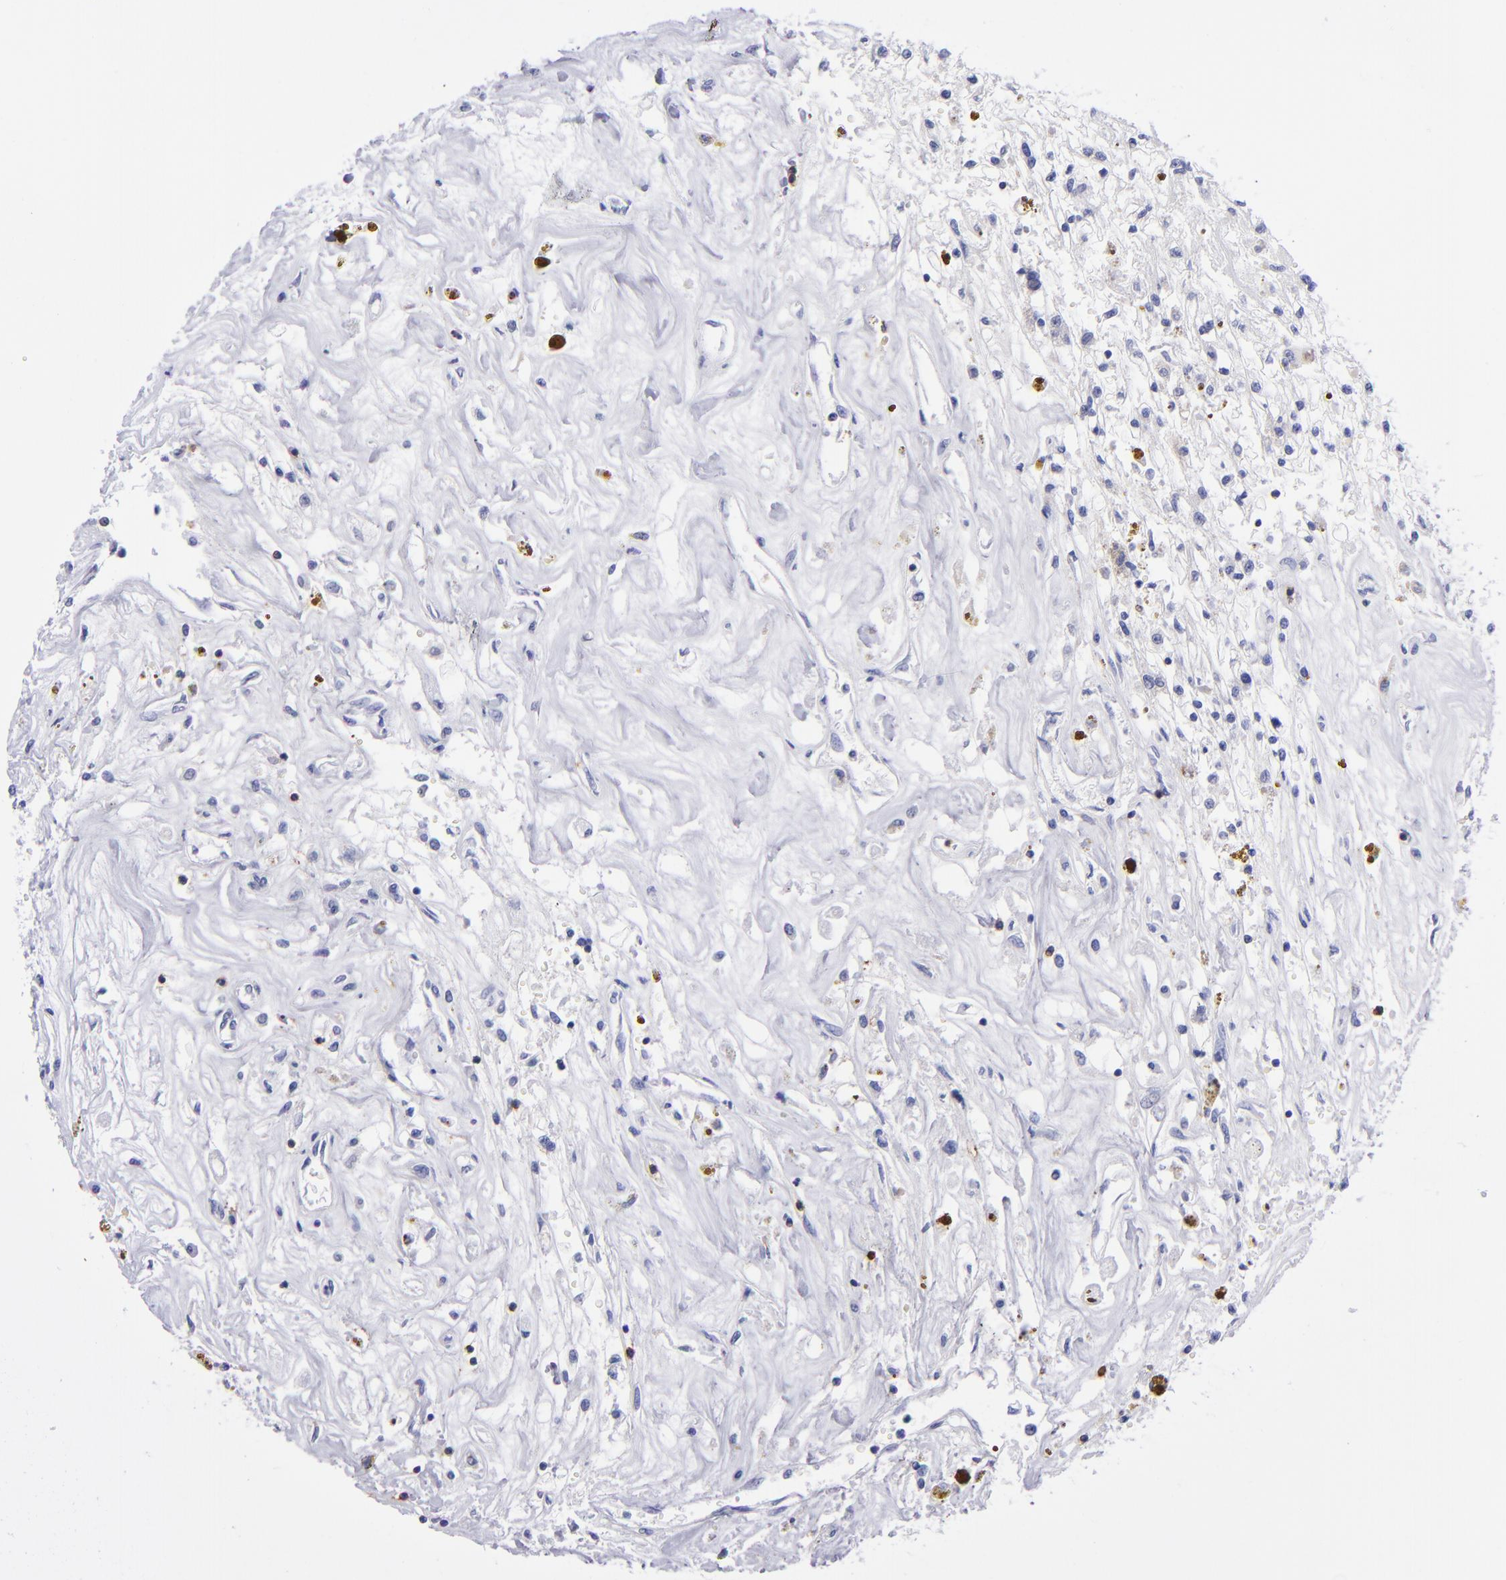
{"staining": {"intensity": "negative", "quantity": "none", "location": "none"}, "tissue": "renal cancer", "cell_type": "Tumor cells", "image_type": "cancer", "snomed": [{"axis": "morphology", "description": "Adenocarcinoma, NOS"}, {"axis": "topography", "description": "Kidney"}], "caption": "Immunohistochemistry histopathology image of neoplastic tissue: renal cancer stained with DAB (3,3'-diaminobenzidine) reveals no significant protein expression in tumor cells.", "gene": "CD6", "patient": {"sex": "male", "age": 78}}